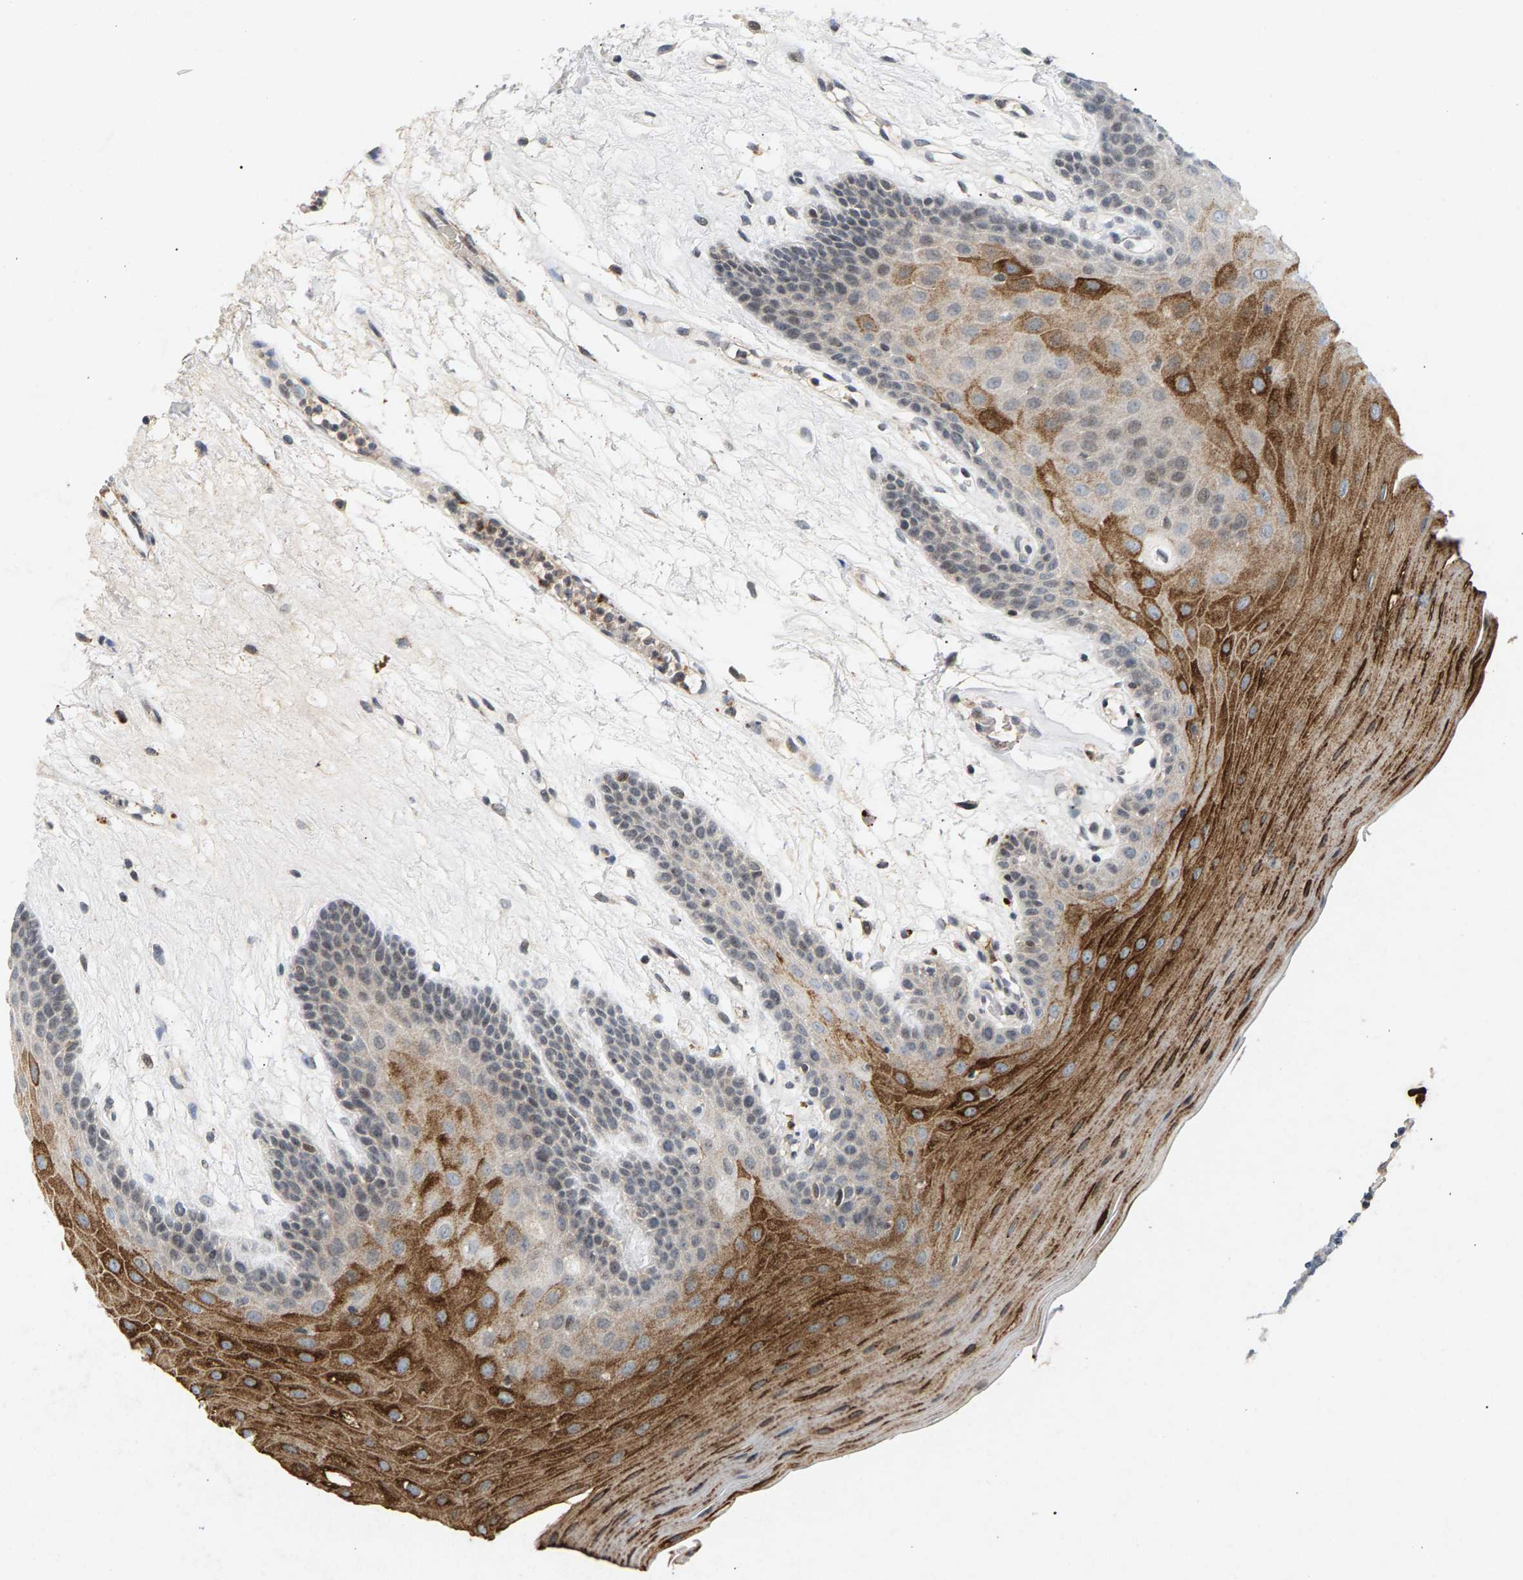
{"staining": {"intensity": "strong", "quantity": "<25%", "location": "cytoplasmic/membranous,nuclear"}, "tissue": "oral mucosa", "cell_type": "Squamous epithelial cells", "image_type": "normal", "snomed": [{"axis": "morphology", "description": "Normal tissue, NOS"}, {"axis": "morphology", "description": "Squamous cell carcinoma, NOS"}, {"axis": "topography", "description": "Skeletal muscle"}, {"axis": "topography", "description": "Oral tissue"}, {"axis": "topography", "description": "Head-Neck"}], "caption": "Strong cytoplasmic/membranous,nuclear positivity is seen in approximately <25% of squamous epithelial cells in benign oral mucosa. (IHC, brightfield microscopy, high magnification).", "gene": "ZPR1", "patient": {"sex": "male", "age": 71}}